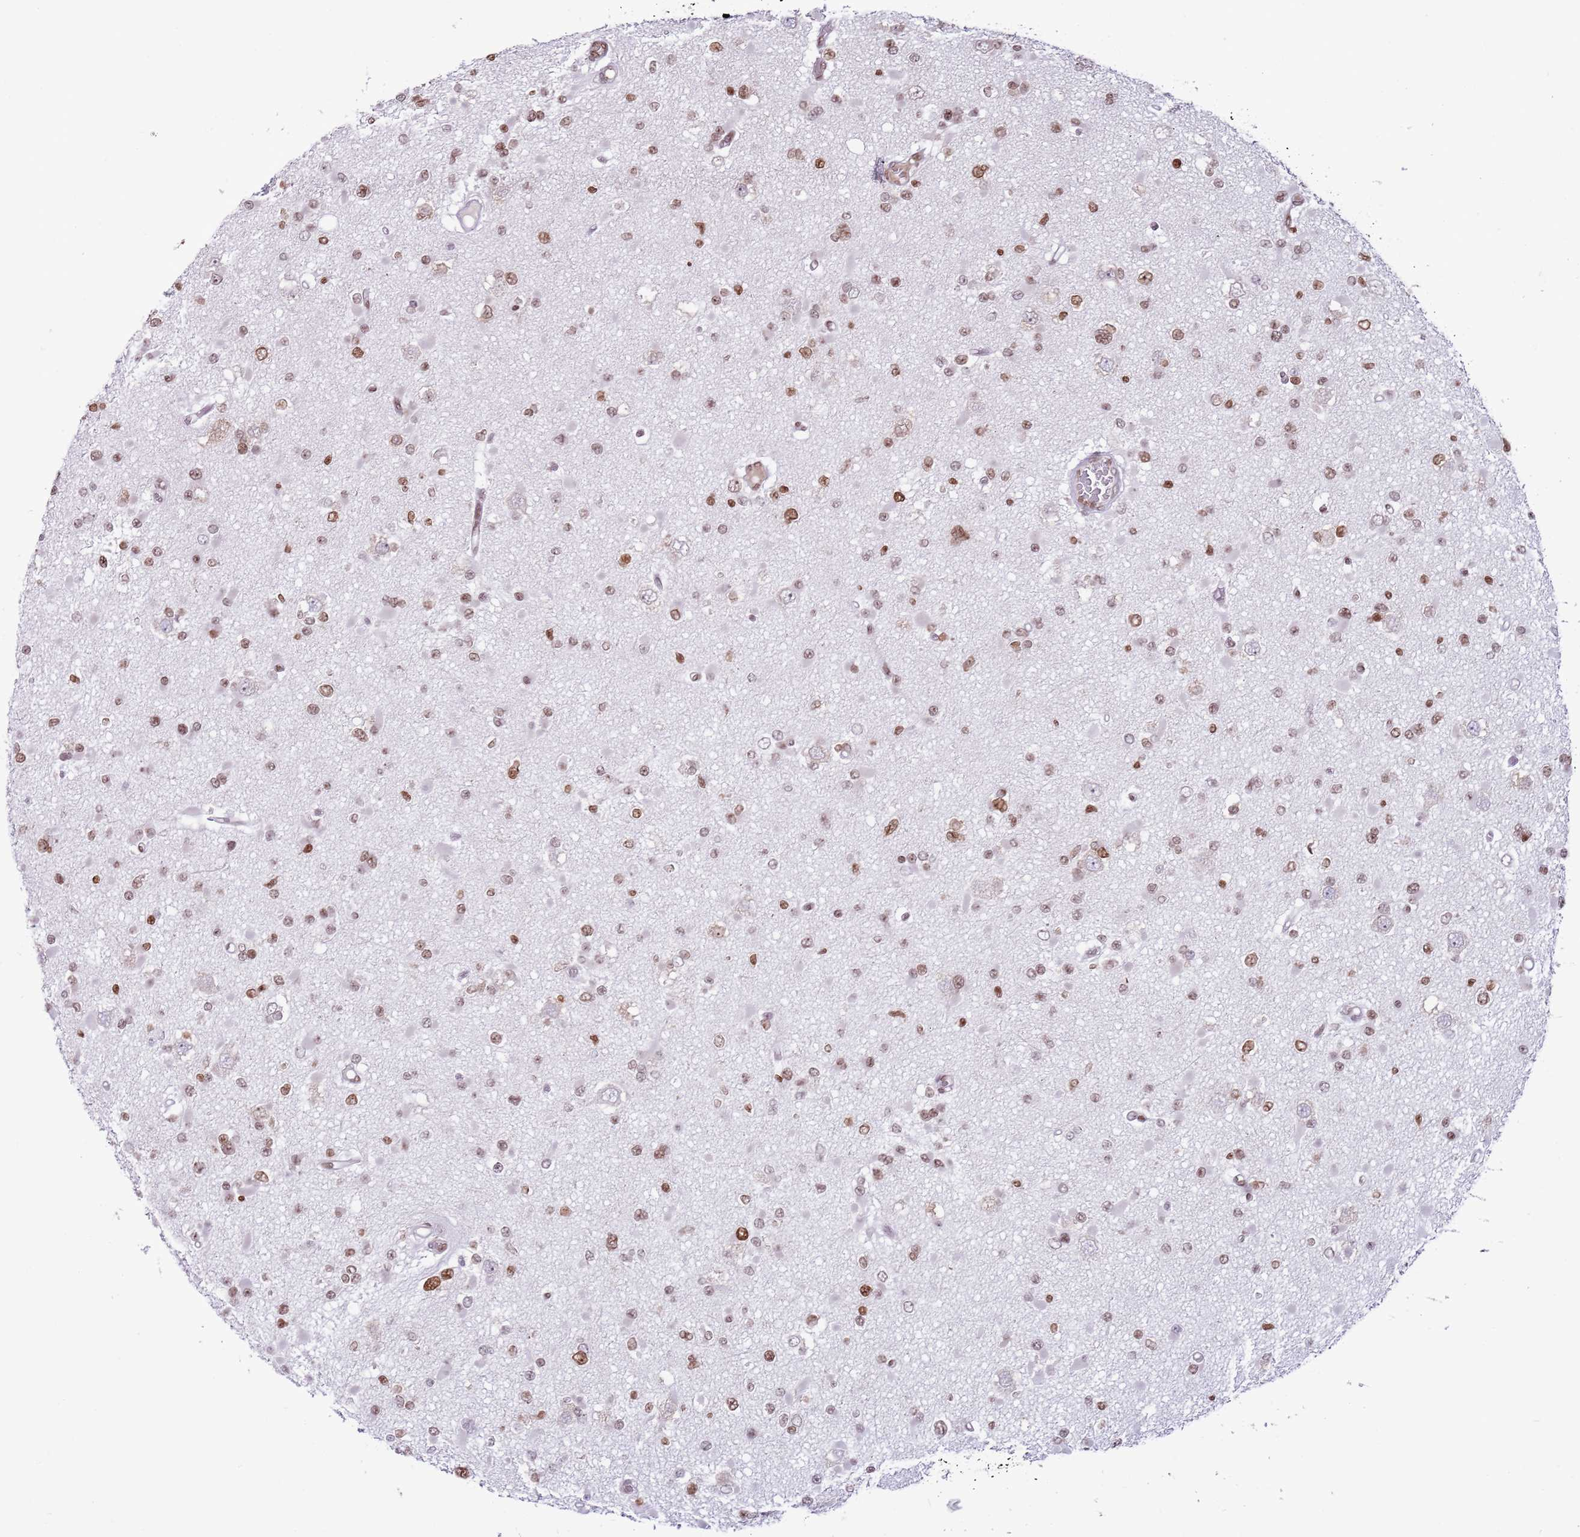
{"staining": {"intensity": "moderate", "quantity": ">75%", "location": "nuclear"}, "tissue": "glioma", "cell_type": "Tumor cells", "image_type": "cancer", "snomed": [{"axis": "morphology", "description": "Glioma, malignant, Low grade"}, {"axis": "topography", "description": "Brain"}], "caption": "A micrograph of glioma stained for a protein demonstrates moderate nuclear brown staining in tumor cells. (Stains: DAB (3,3'-diaminobenzidine) in brown, nuclei in blue, Microscopy: brightfield microscopy at high magnification).", "gene": "SELENOH", "patient": {"sex": "female", "age": 22}}